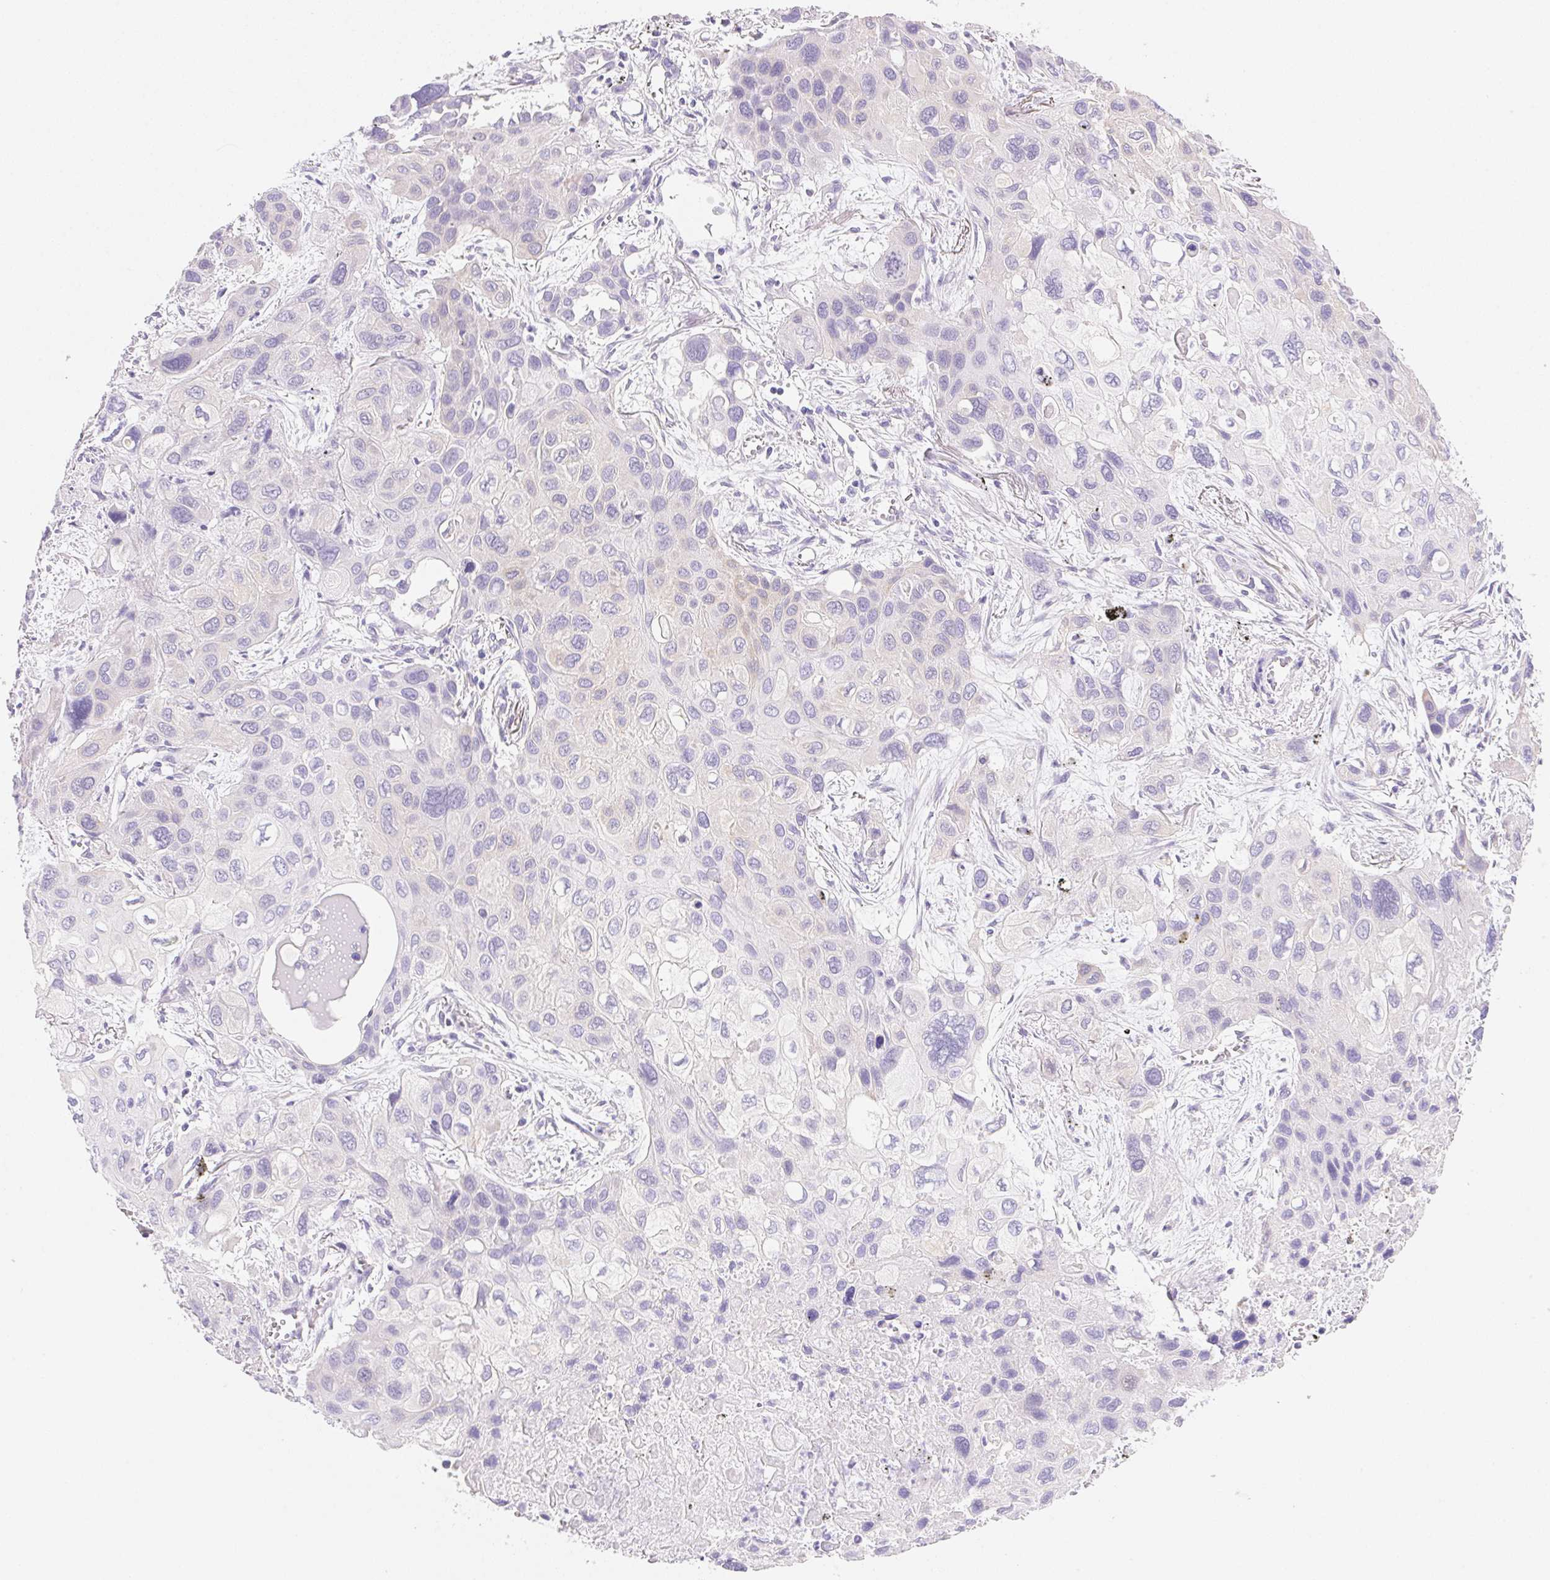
{"staining": {"intensity": "negative", "quantity": "none", "location": "none"}, "tissue": "lung cancer", "cell_type": "Tumor cells", "image_type": "cancer", "snomed": [{"axis": "morphology", "description": "Squamous cell carcinoma, NOS"}, {"axis": "morphology", "description": "Squamous cell carcinoma, metastatic, NOS"}, {"axis": "topography", "description": "Lung"}], "caption": "Tumor cells show no significant protein positivity in lung cancer (squamous cell carcinoma).", "gene": "DHCR24", "patient": {"sex": "male", "age": 59}}